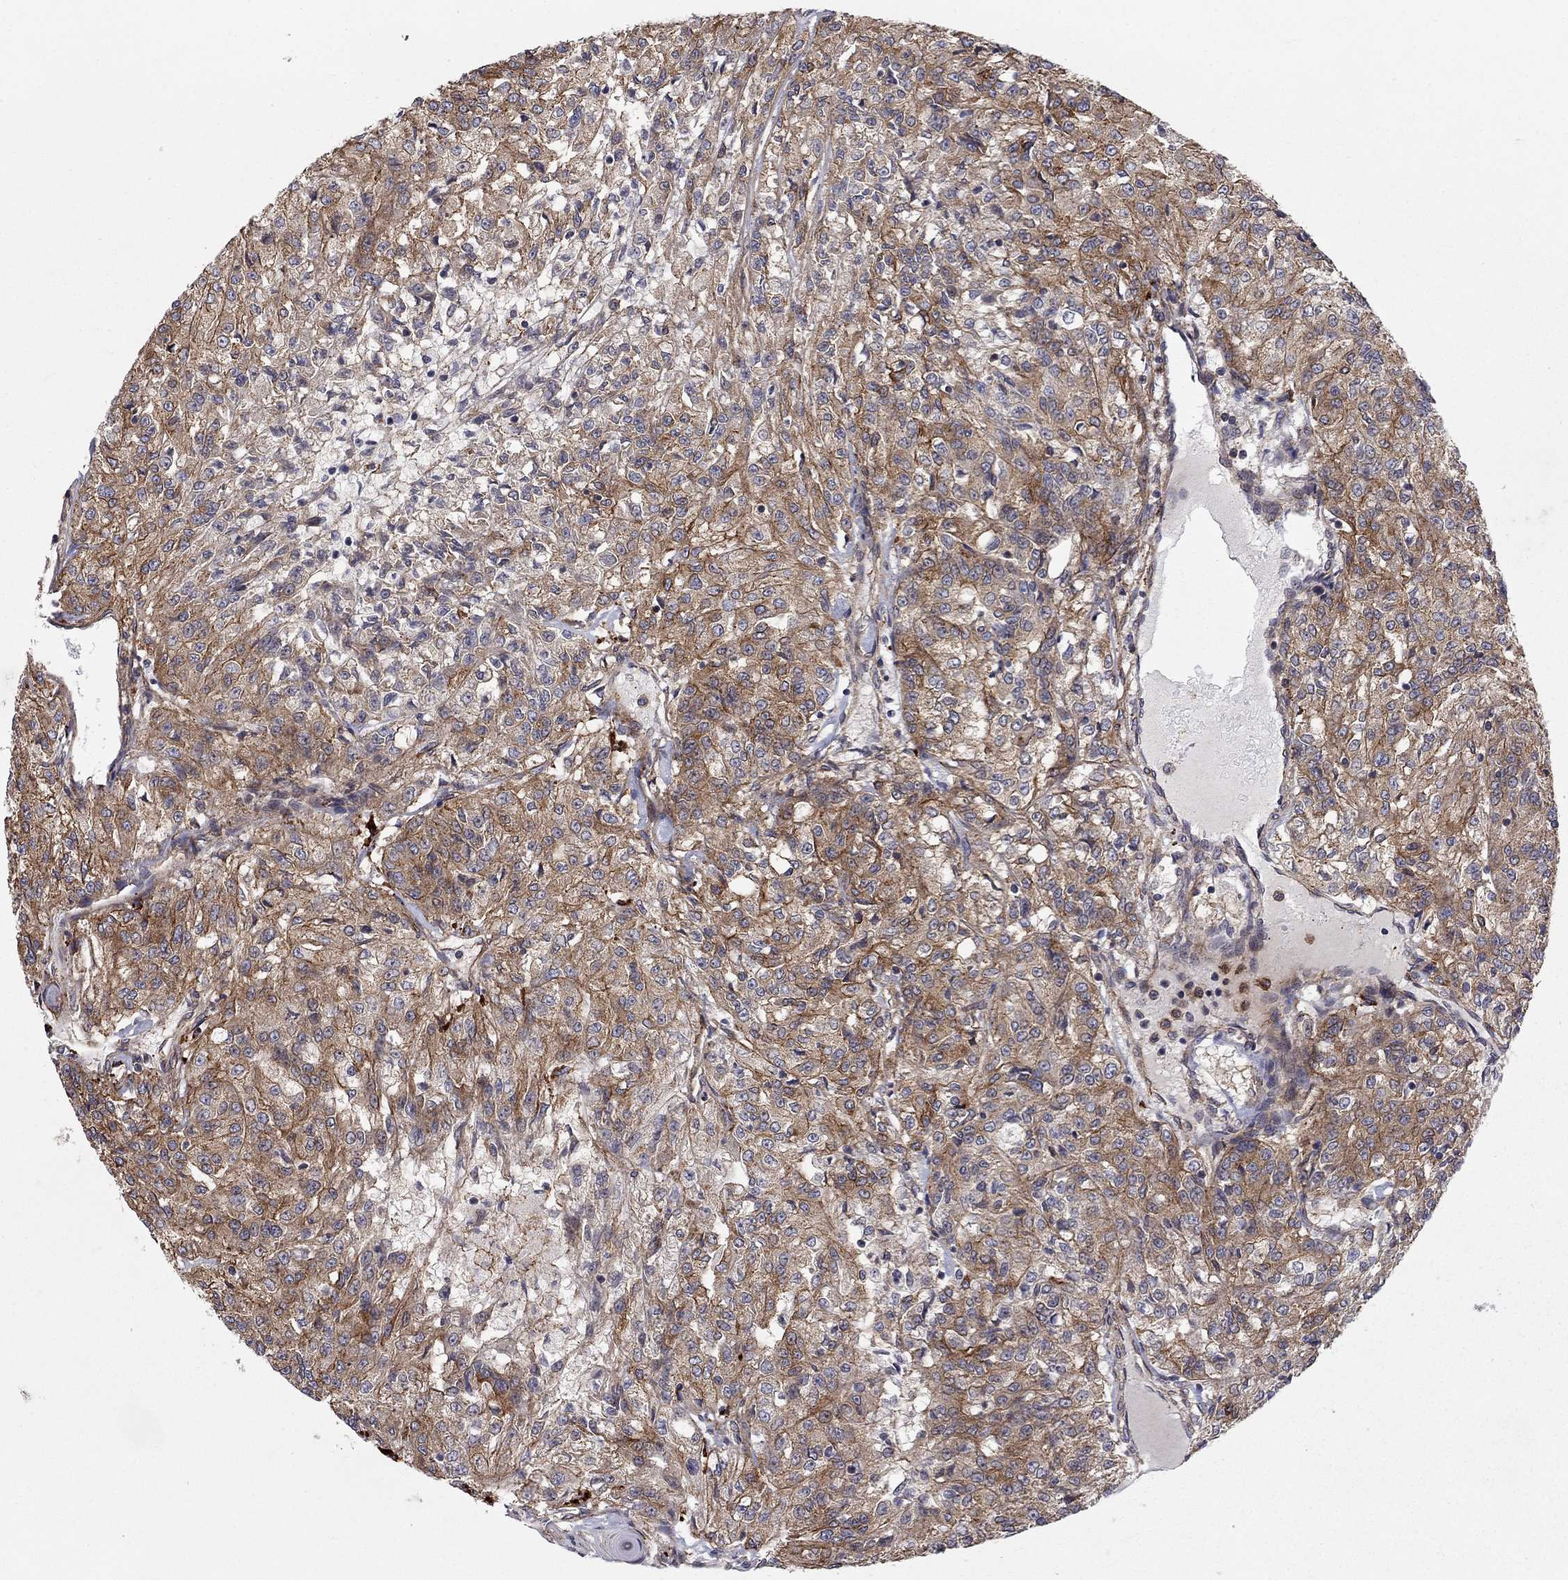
{"staining": {"intensity": "strong", "quantity": "25%-75%", "location": "cytoplasmic/membranous"}, "tissue": "renal cancer", "cell_type": "Tumor cells", "image_type": "cancer", "snomed": [{"axis": "morphology", "description": "Adenocarcinoma, NOS"}, {"axis": "topography", "description": "Kidney"}], "caption": "Immunohistochemistry staining of adenocarcinoma (renal), which demonstrates high levels of strong cytoplasmic/membranous expression in approximately 25%-75% of tumor cells indicating strong cytoplasmic/membranous protein expression. The staining was performed using DAB (brown) for protein detection and nuclei were counterstained in hematoxylin (blue).", "gene": "RASEF", "patient": {"sex": "female", "age": 63}}